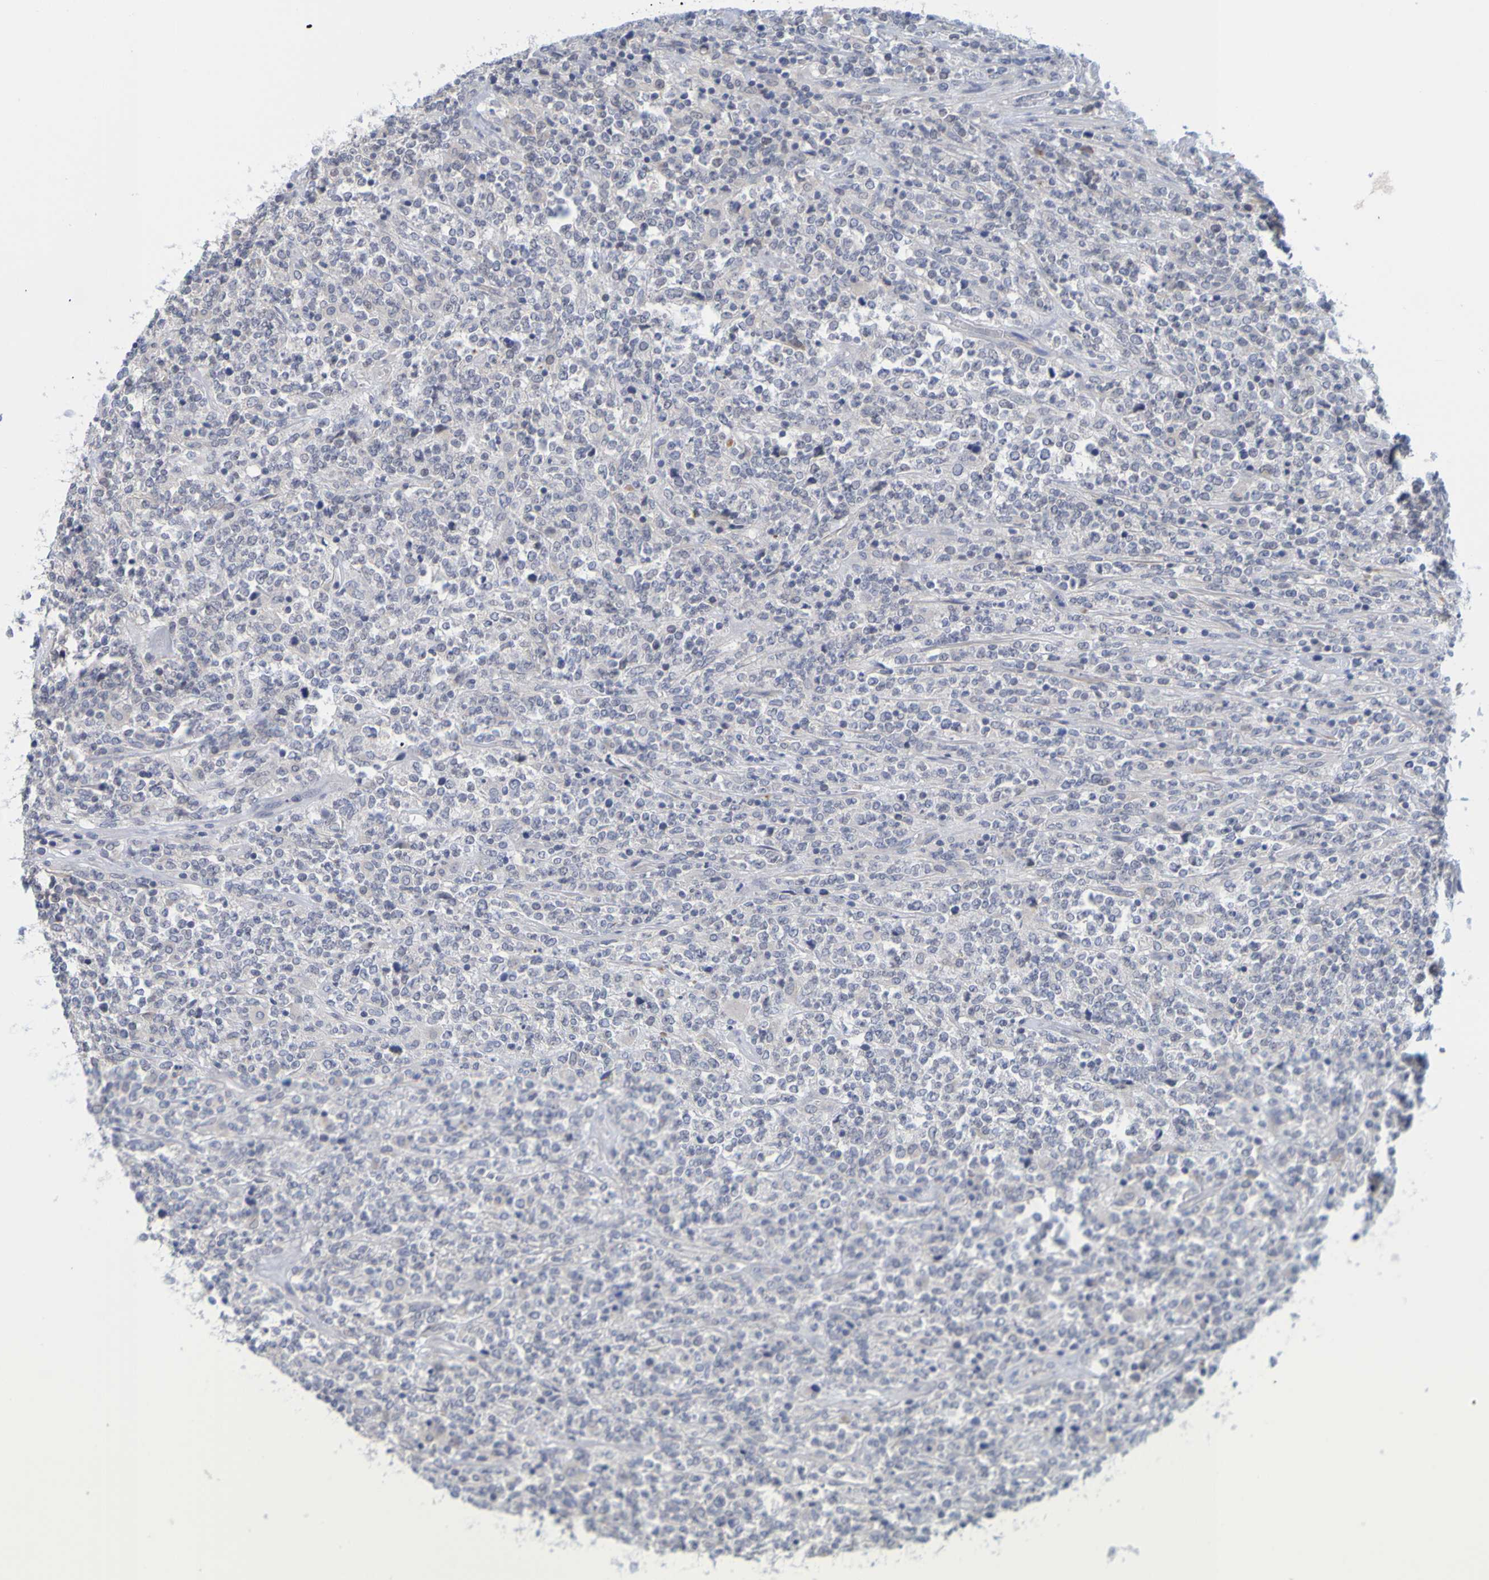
{"staining": {"intensity": "negative", "quantity": "none", "location": "none"}, "tissue": "lymphoma", "cell_type": "Tumor cells", "image_type": "cancer", "snomed": [{"axis": "morphology", "description": "Malignant lymphoma, non-Hodgkin's type, High grade"}, {"axis": "topography", "description": "Soft tissue"}], "caption": "Immunohistochemistry (IHC) micrograph of human lymphoma stained for a protein (brown), which demonstrates no staining in tumor cells.", "gene": "ENDOU", "patient": {"sex": "male", "age": 18}}